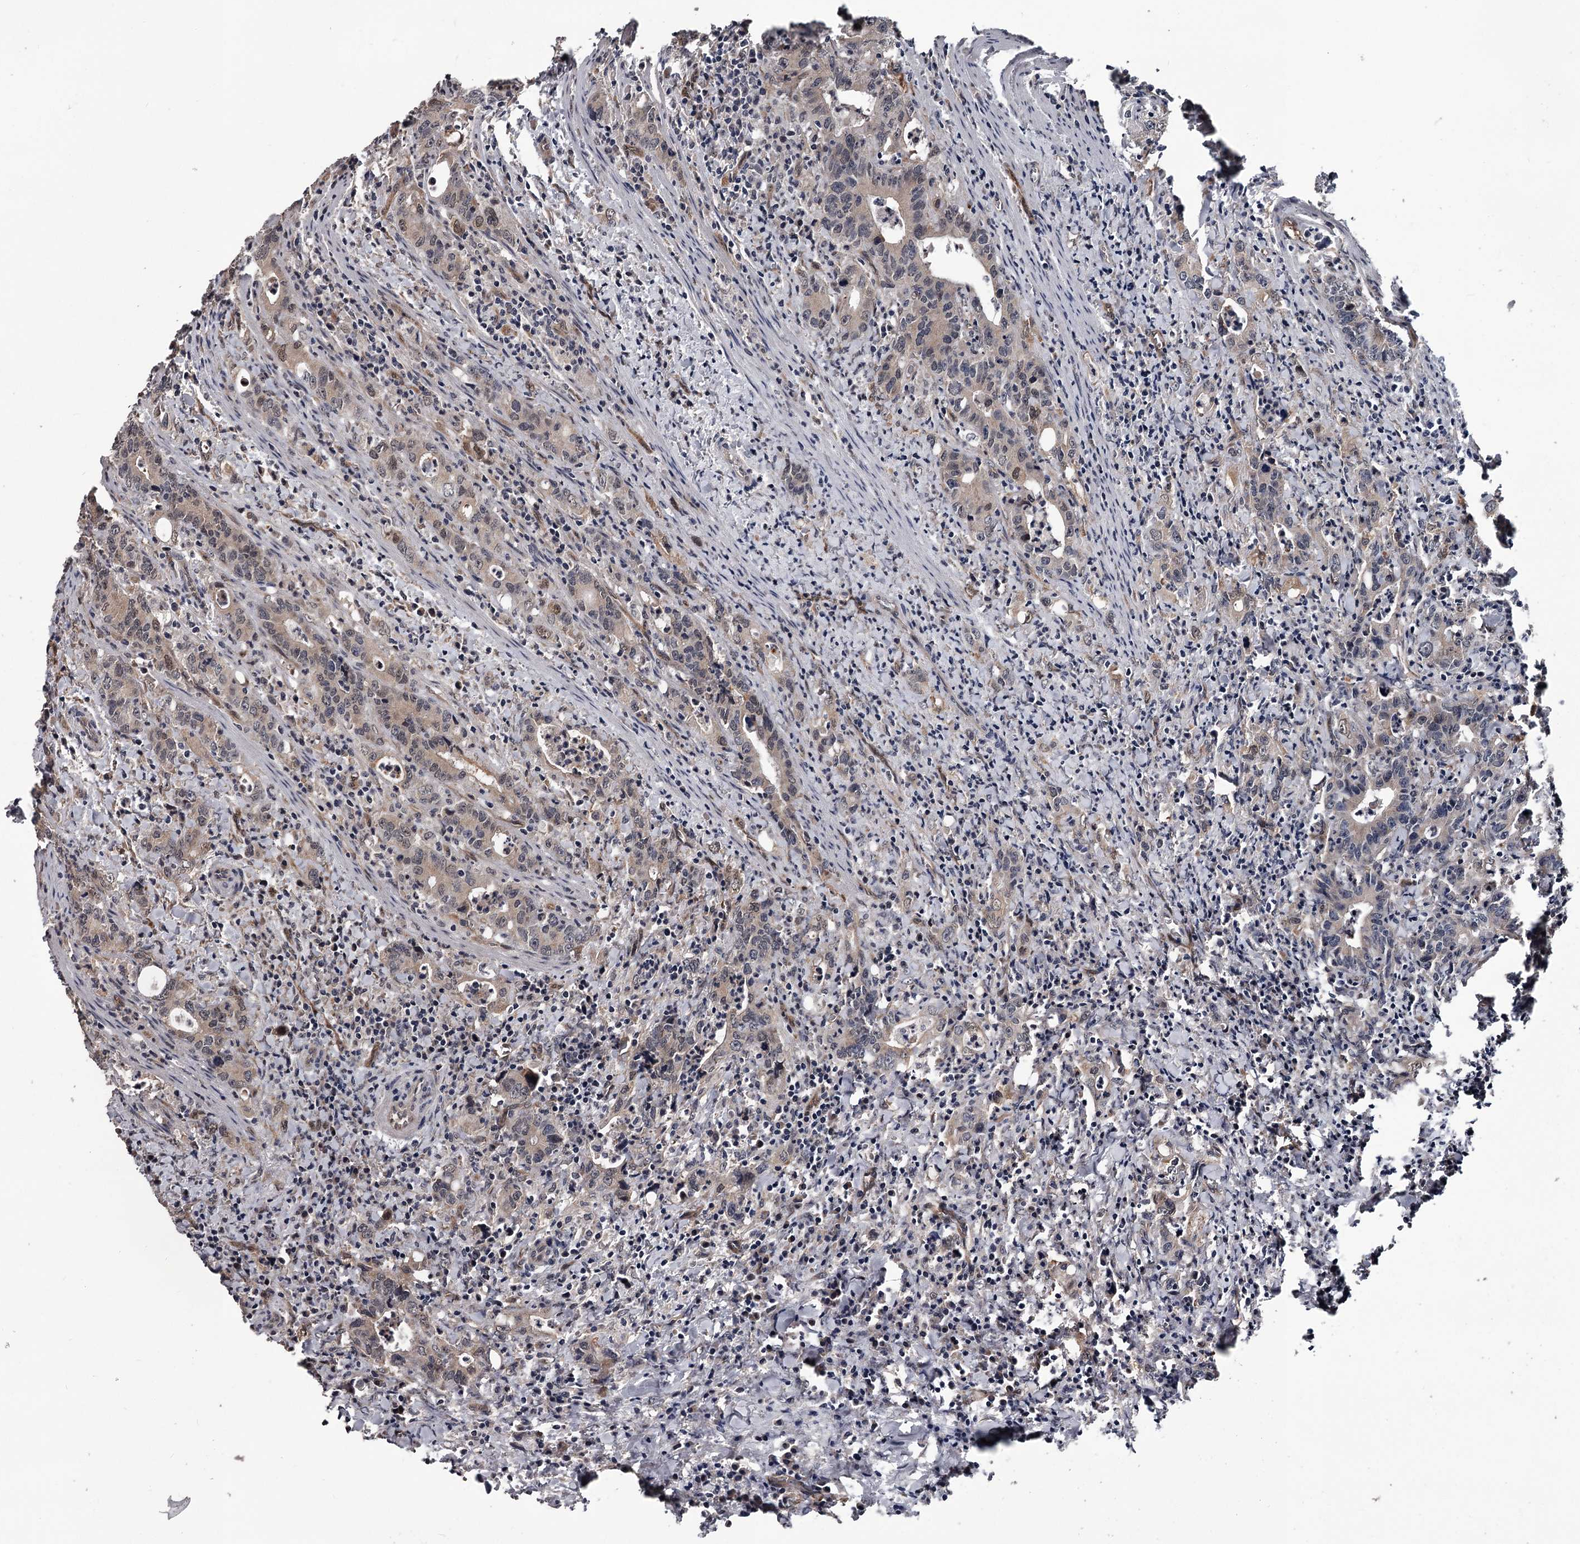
{"staining": {"intensity": "weak", "quantity": "<25%", "location": "cytoplasmic/membranous"}, "tissue": "colorectal cancer", "cell_type": "Tumor cells", "image_type": "cancer", "snomed": [{"axis": "morphology", "description": "Adenocarcinoma, NOS"}, {"axis": "topography", "description": "Colon"}], "caption": "IHC of colorectal cancer reveals no positivity in tumor cells.", "gene": "CDC42EP2", "patient": {"sex": "female", "age": 75}}